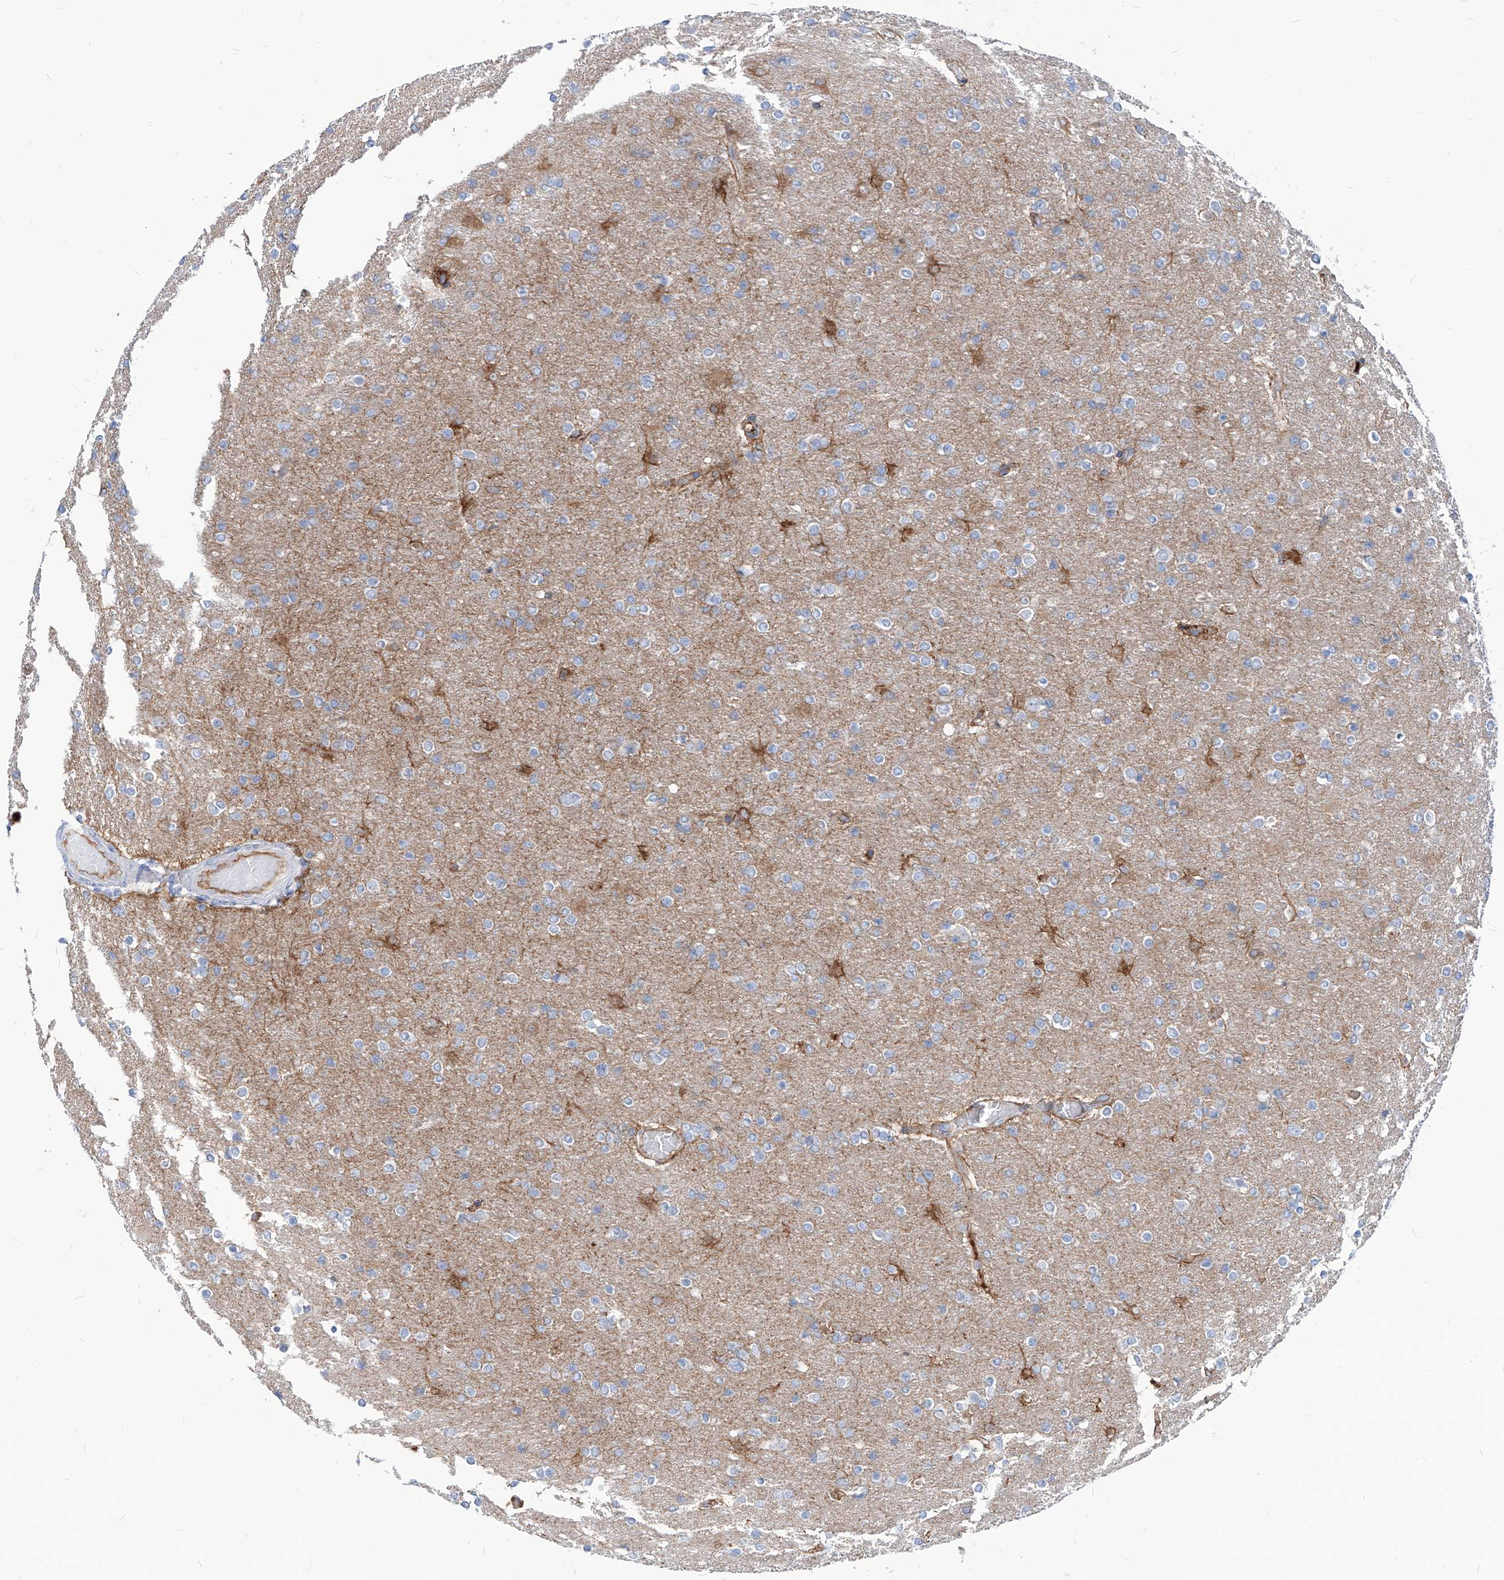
{"staining": {"intensity": "negative", "quantity": "none", "location": "none"}, "tissue": "glioma", "cell_type": "Tumor cells", "image_type": "cancer", "snomed": [{"axis": "morphology", "description": "Glioma, malignant, High grade"}, {"axis": "topography", "description": "Cerebral cortex"}], "caption": "The photomicrograph exhibits no significant positivity in tumor cells of malignant high-grade glioma.", "gene": "AKAP10", "patient": {"sex": "female", "age": 36}}